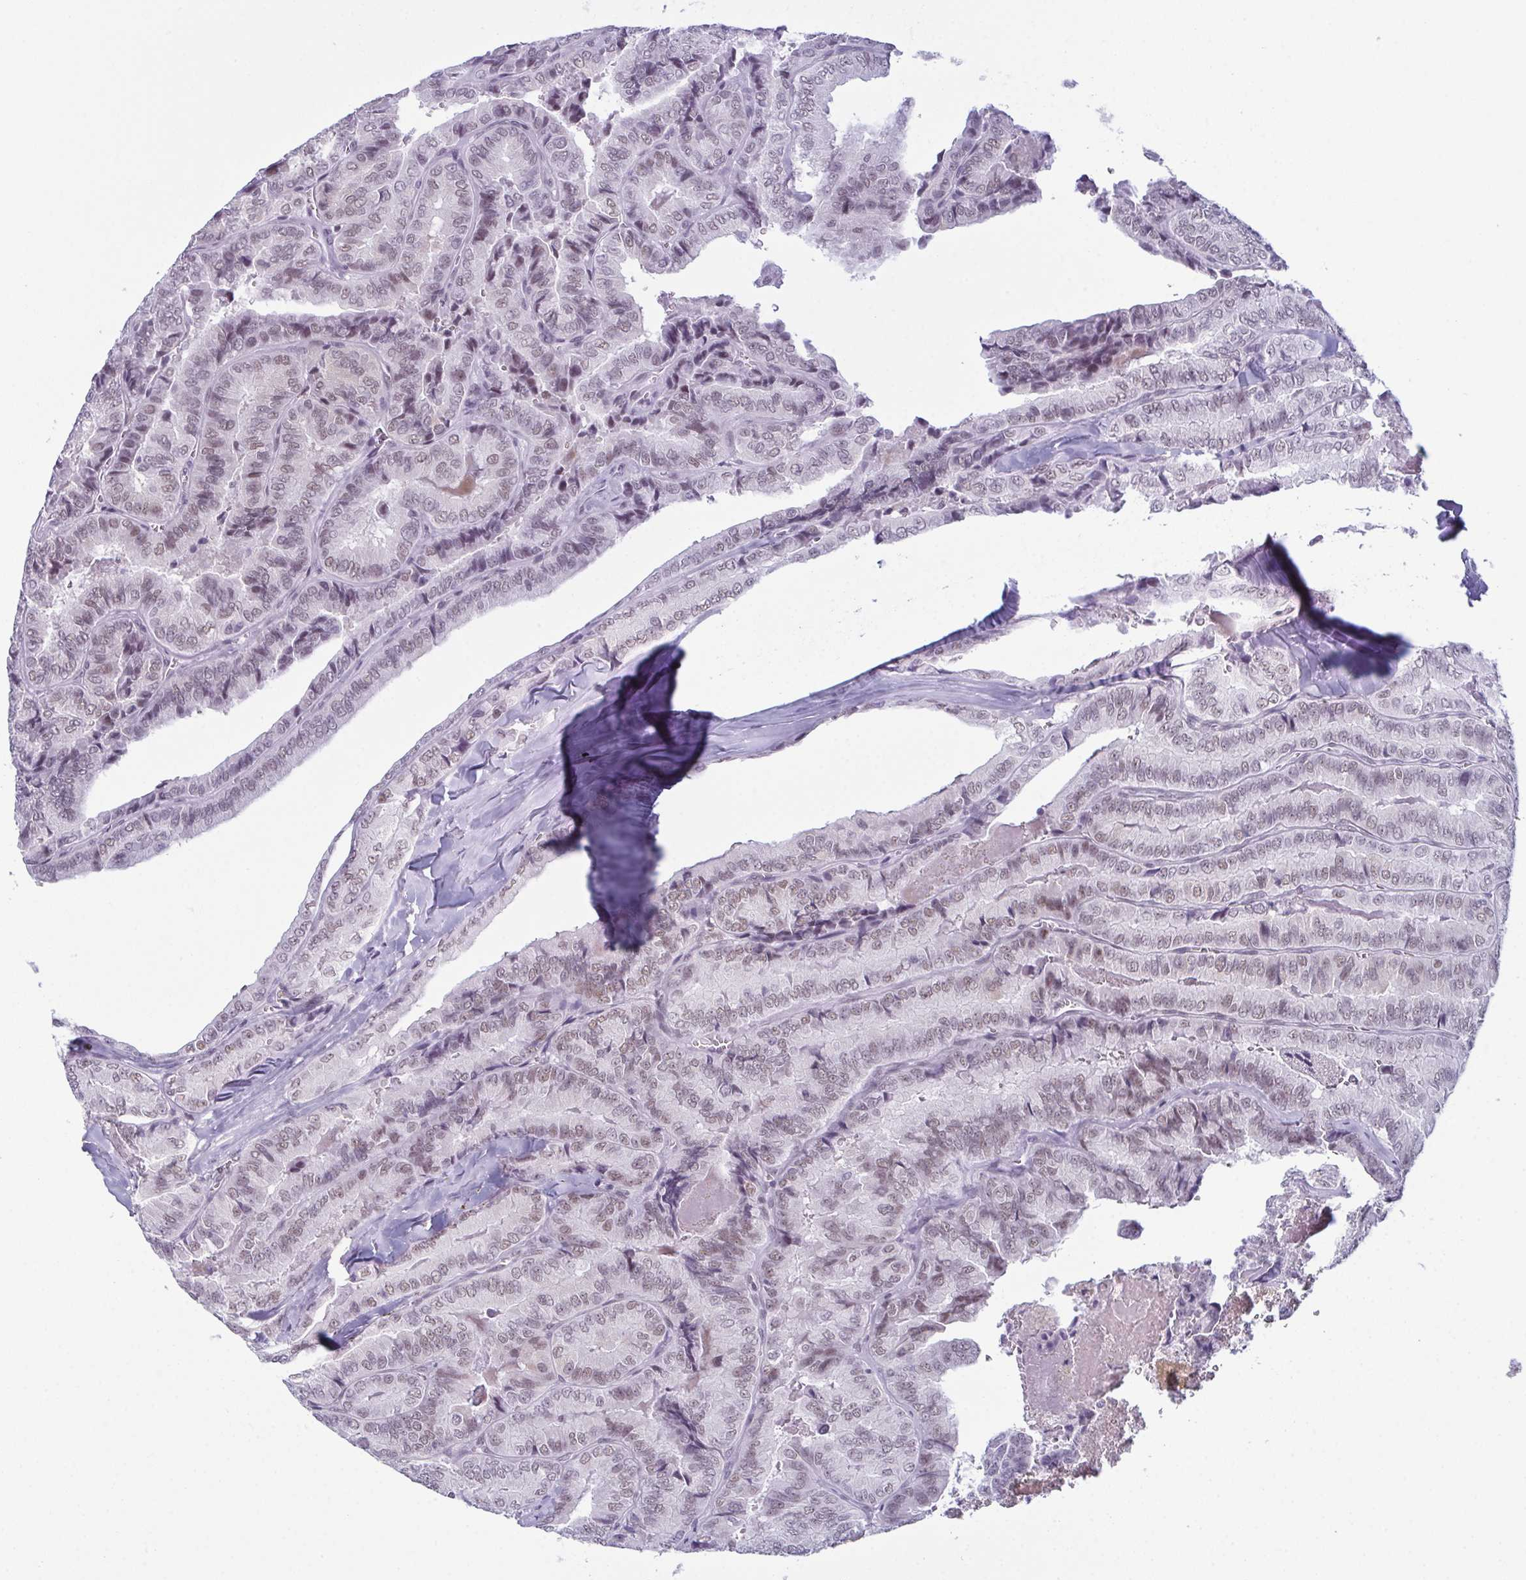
{"staining": {"intensity": "moderate", "quantity": "25%-75%", "location": "nuclear"}, "tissue": "thyroid cancer", "cell_type": "Tumor cells", "image_type": "cancer", "snomed": [{"axis": "morphology", "description": "Papillary adenocarcinoma, NOS"}, {"axis": "topography", "description": "Thyroid gland"}], "caption": "Immunohistochemistry staining of thyroid papillary adenocarcinoma, which shows medium levels of moderate nuclear positivity in approximately 25%-75% of tumor cells indicating moderate nuclear protein staining. The staining was performed using DAB (brown) for protein detection and nuclei were counterstained in hematoxylin (blue).", "gene": "RBM7", "patient": {"sex": "female", "age": 75}}